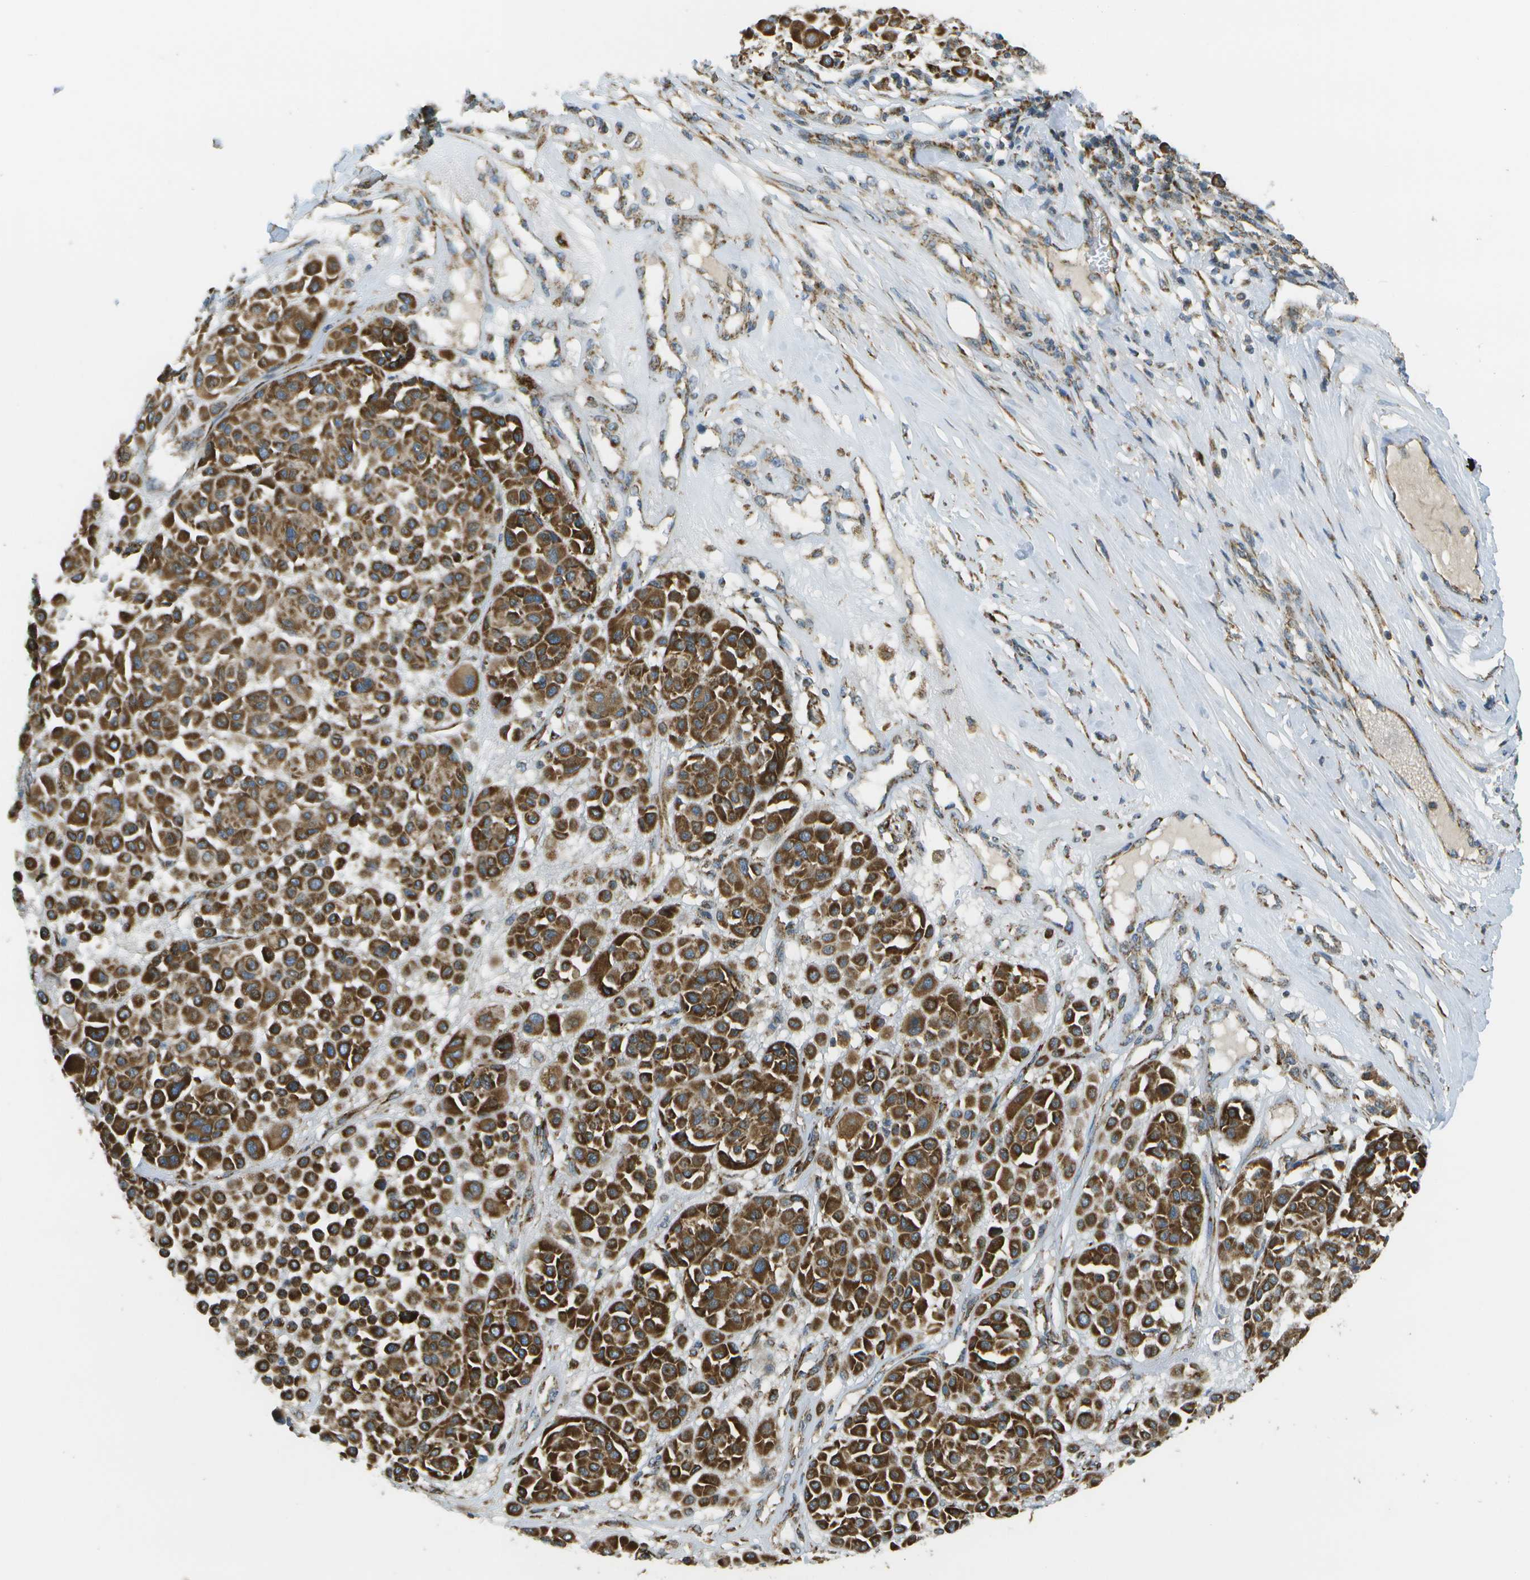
{"staining": {"intensity": "moderate", "quantity": ">75%", "location": "cytoplasmic/membranous"}, "tissue": "melanoma", "cell_type": "Tumor cells", "image_type": "cancer", "snomed": [{"axis": "morphology", "description": "Malignant melanoma, Metastatic site"}, {"axis": "topography", "description": "Soft tissue"}], "caption": "A brown stain labels moderate cytoplasmic/membranous expression of a protein in malignant melanoma (metastatic site) tumor cells.", "gene": "NRK", "patient": {"sex": "male", "age": 41}}